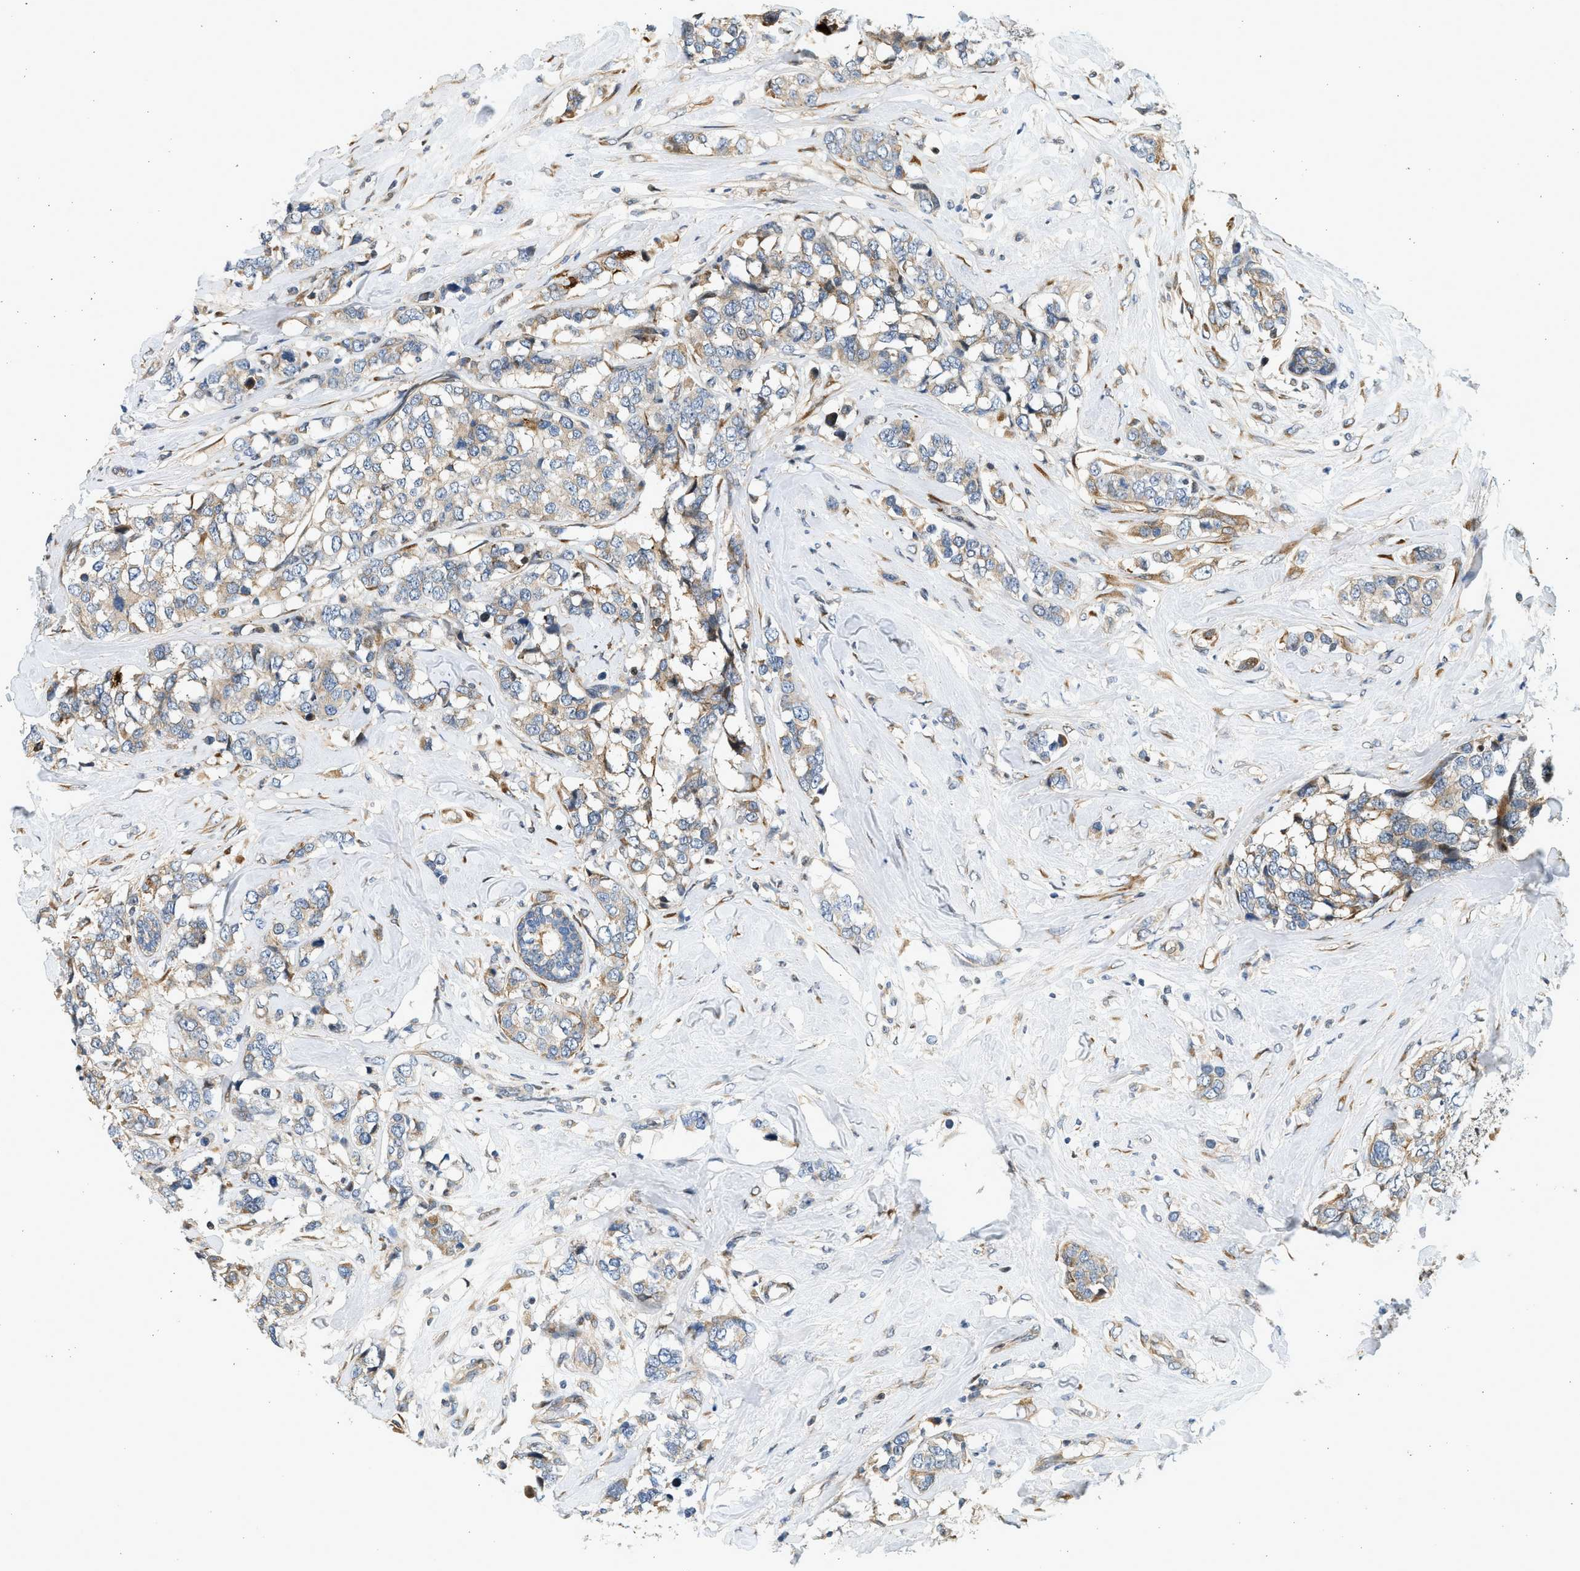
{"staining": {"intensity": "strong", "quantity": "<25%", "location": "cytoplasmic/membranous"}, "tissue": "breast cancer", "cell_type": "Tumor cells", "image_type": "cancer", "snomed": [{"axis": "morphology", "description": "Lobular carcinoma"}, {"axis": "topography", "description": "Breast"}], "caption": "A brown stain highlights strong cytoplasmic/membranous positivity of a protein in breast lobular carcinoma tumor cells.", "gene": "NRSN2", "patient": {"sex": "female", "age": 59}}